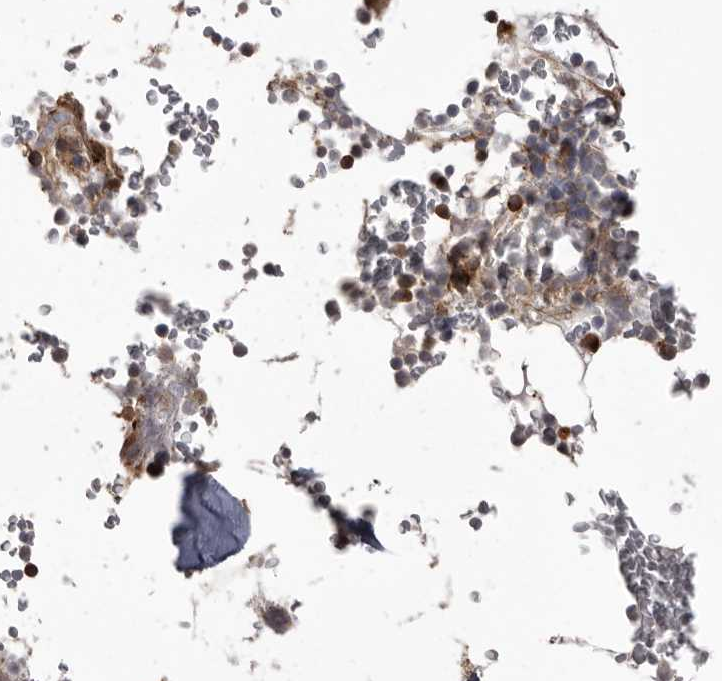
{"staining": {"intensity": "moderate", "quantity": "25%-75%", "location": "cytoplasmic/membranous"}, "tissue": "bone marrow", "cell_type": "Hematopoietic cells", "image_type": "normal", "snomed": [{"axis": "morphology", "description": "Normal tissue, NOS"}, {"axis": "topography", "description": "Bone marrow"}], "caption": "High-power microscopy captured an IHC image of benign bone marrow, revealing moderate cytoplasmic/membranous positivity in approximately 25%-75% of hematopoietic cells. (DAB (3,3'-diaminobenzidine) IHC with brightfield microscopy, high magnification).", "gene": "NUP43", "patient": {"sex": "male", "age": 58}}